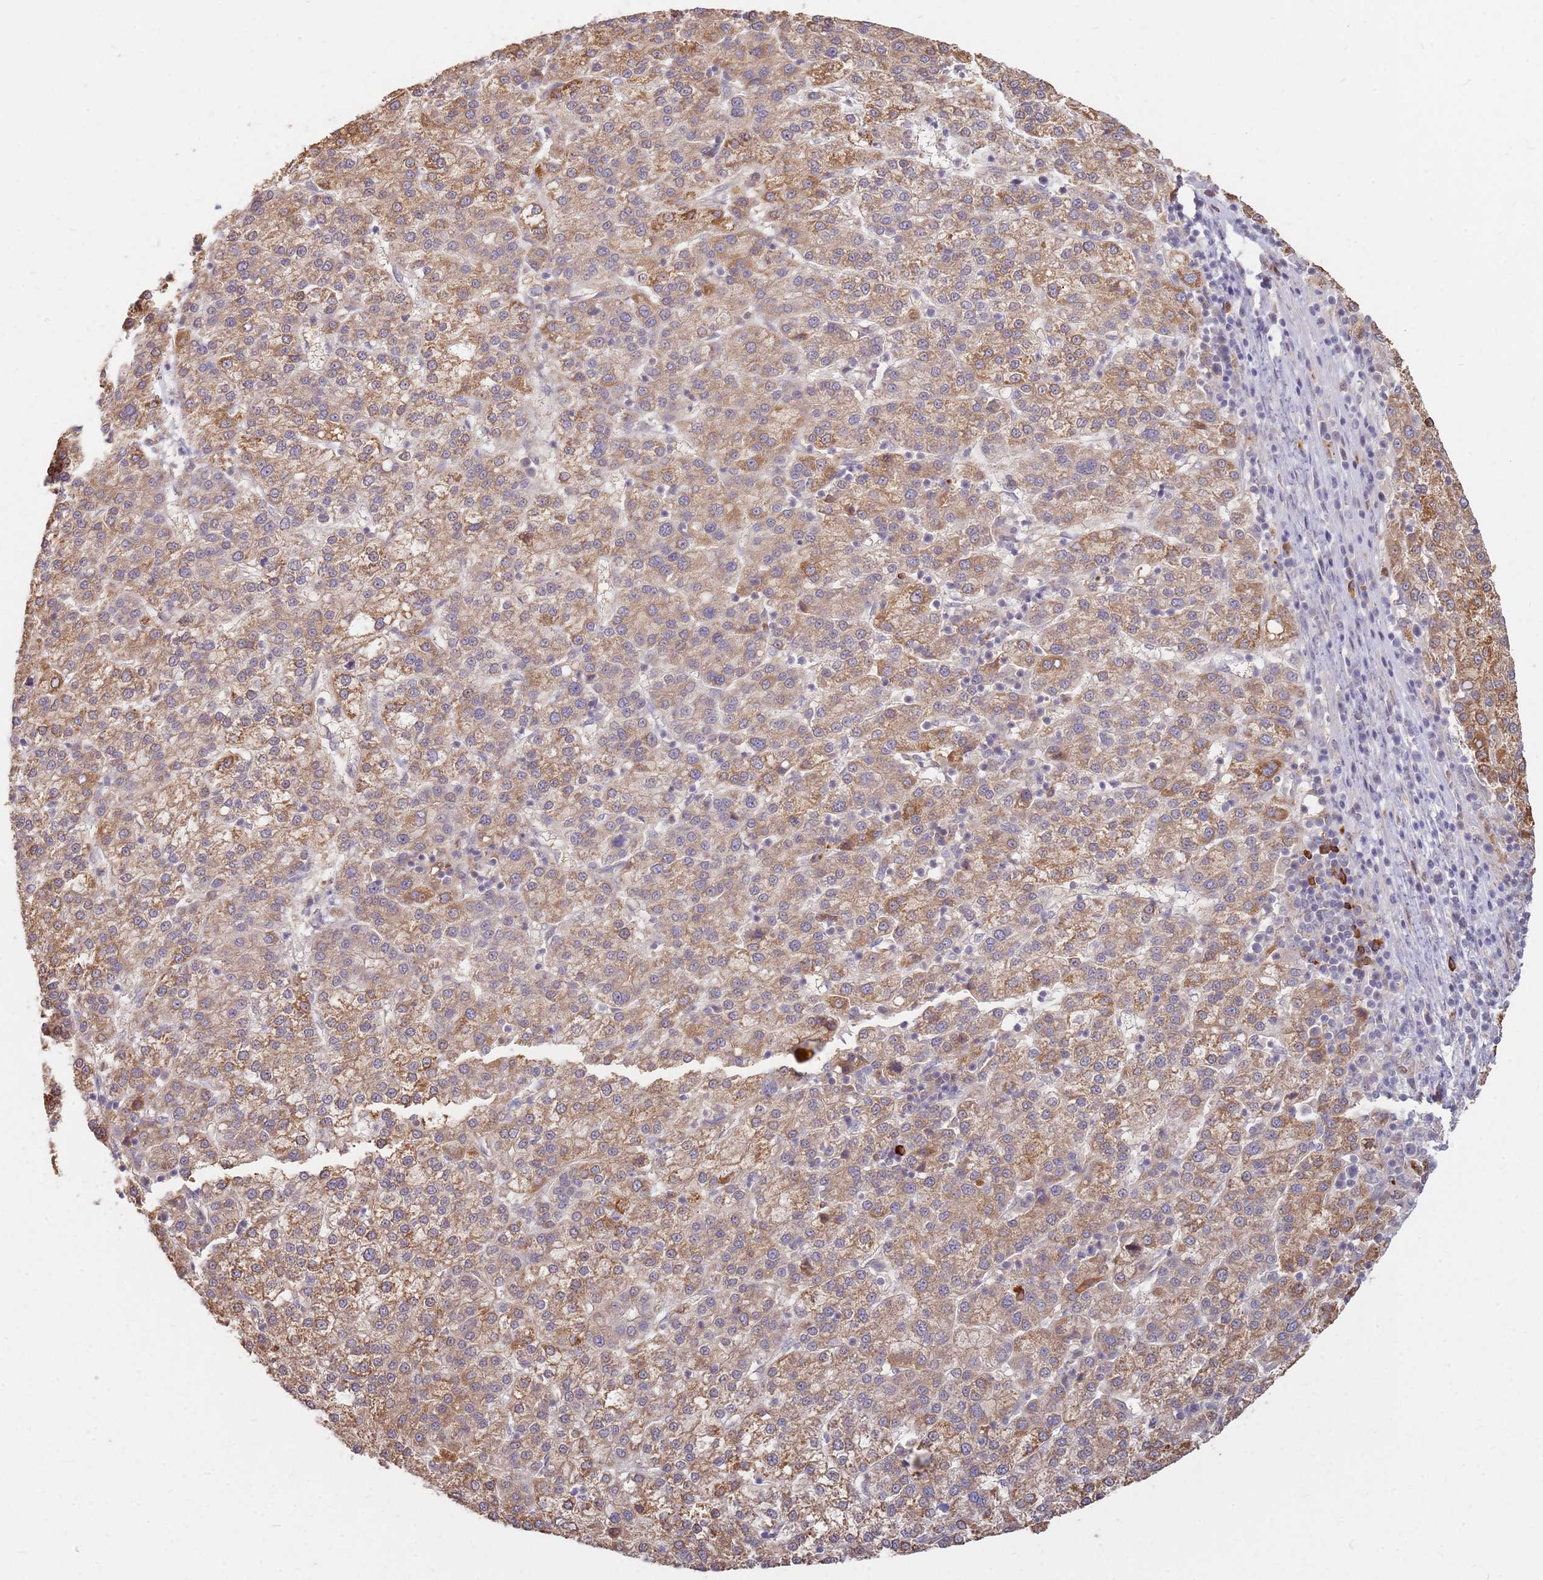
{"staining": {"intensity": "moderate", "quantity": ">75%", "location": "cytoplasmic/membranous"}, "tissue": "liver cancer", "cell_type": "Tumor cells", "image_type": "cancer", "snomed": [{"axis": "morphology", "description": "Carcinoma, Hepatocellular, NOS"}, {"axis": "topography", "description": "Liver"}], "caption": "The micrograph exhibits a brown stain indicating the presence of a protein in the cytoplasmic/membranous of tumor cells in liver cancer.", "gene": "MPEG1", "patient": {"sex": "female", "age": 58}}